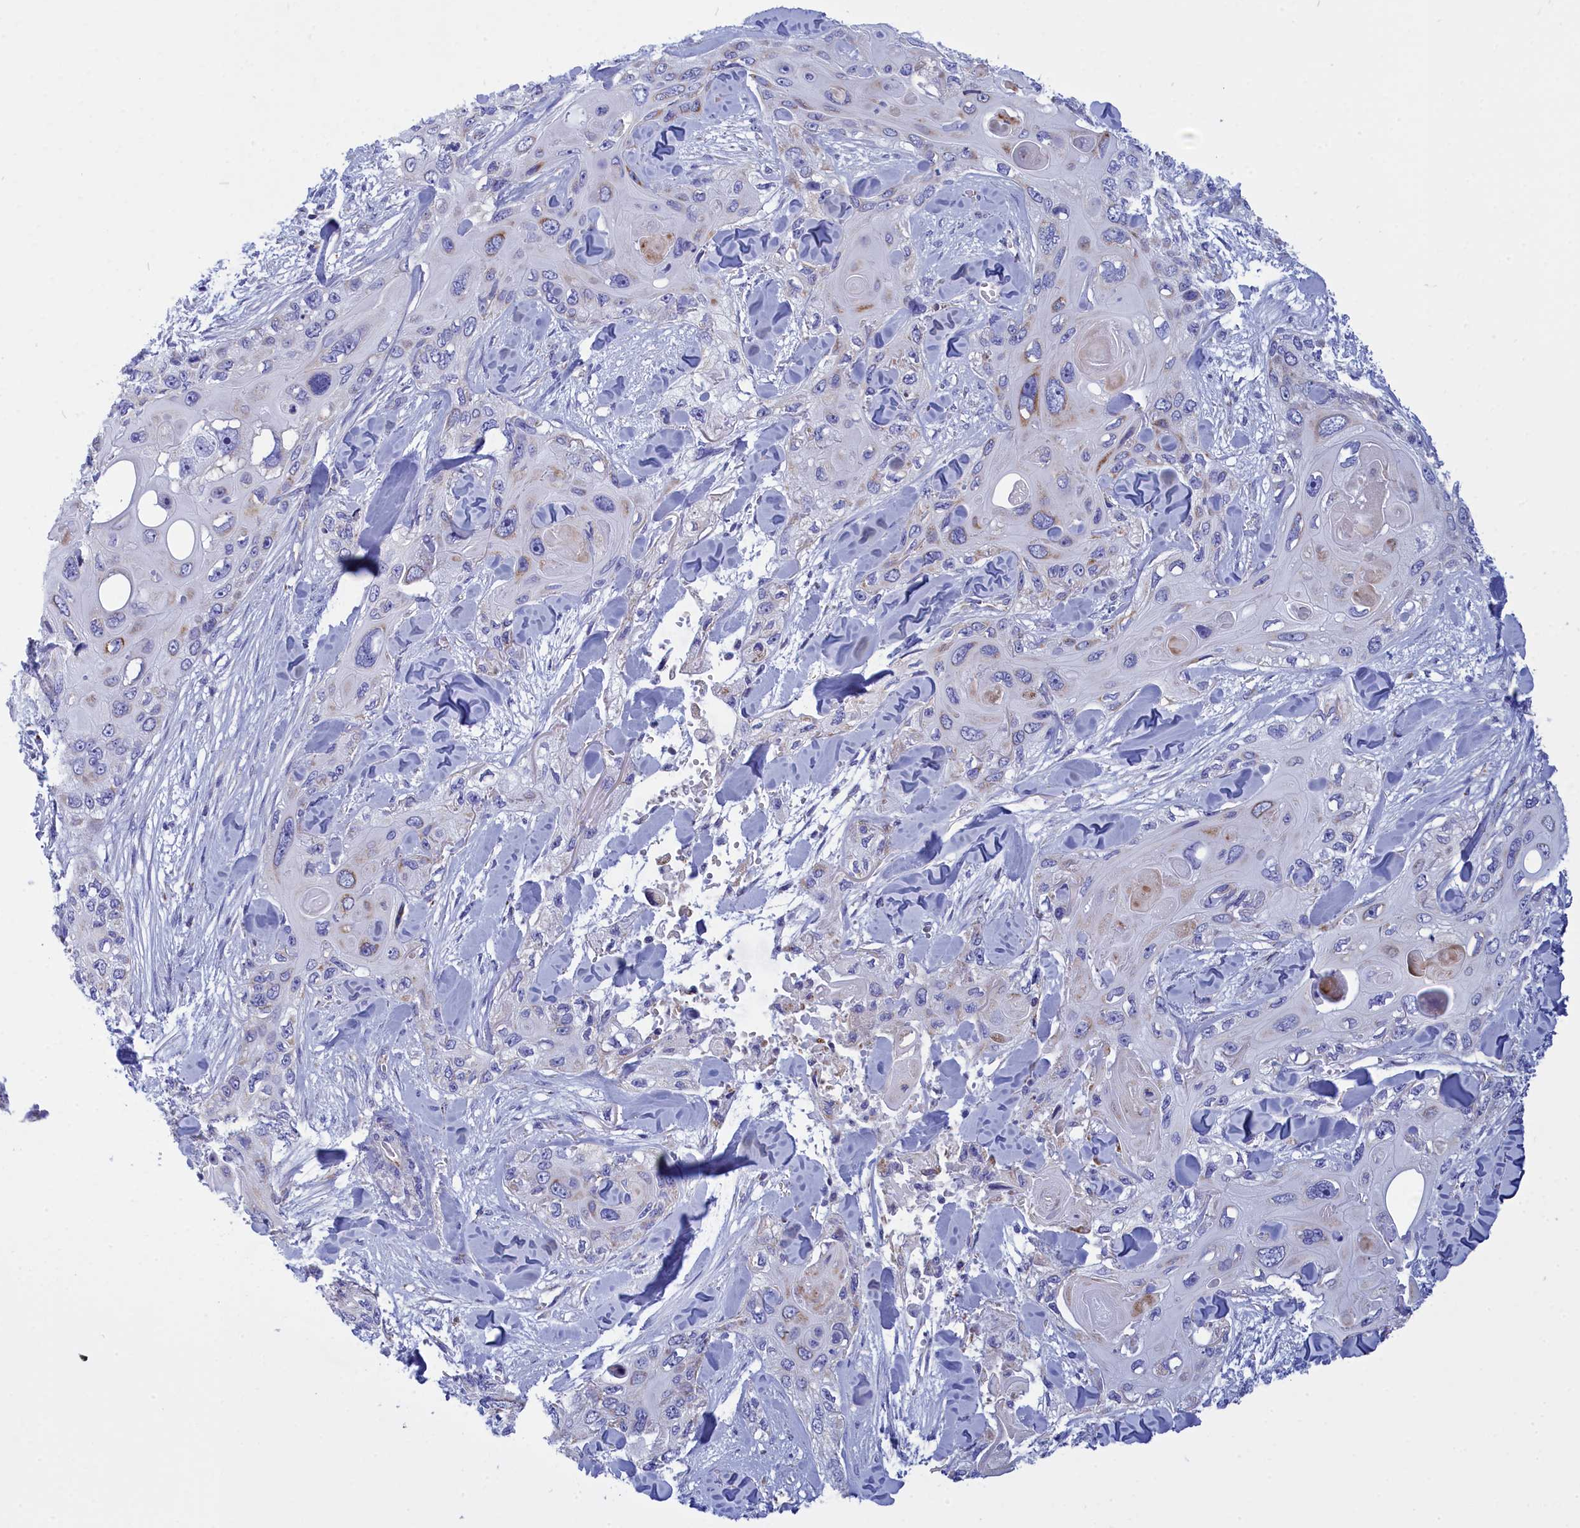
{"staining": {"intensity": "moderate", "quantity": "<25%", "location": "cytoplasmic/membranous"}, "tissue": "skin cancer", "cell_type": "Tumor cells", "image_type": "cancer", "snomed": [{"axis": "morphology", "description": "Normal tissue, NOS"}, {"axis": "morphology", "description": "Squamous cell carcinoma, NOS"}, {"axis": "topography", "description": "Skin"}], "caption": "A high-resolution image shows immunohistochemistry staining of skin squamous cell carcinoma, which exhibits moderate cytoplasmic/membranous positivity in about <25% of tumor cells.", "gene": "CCRL2", "patient": {"sex": "male", "age": 72}}